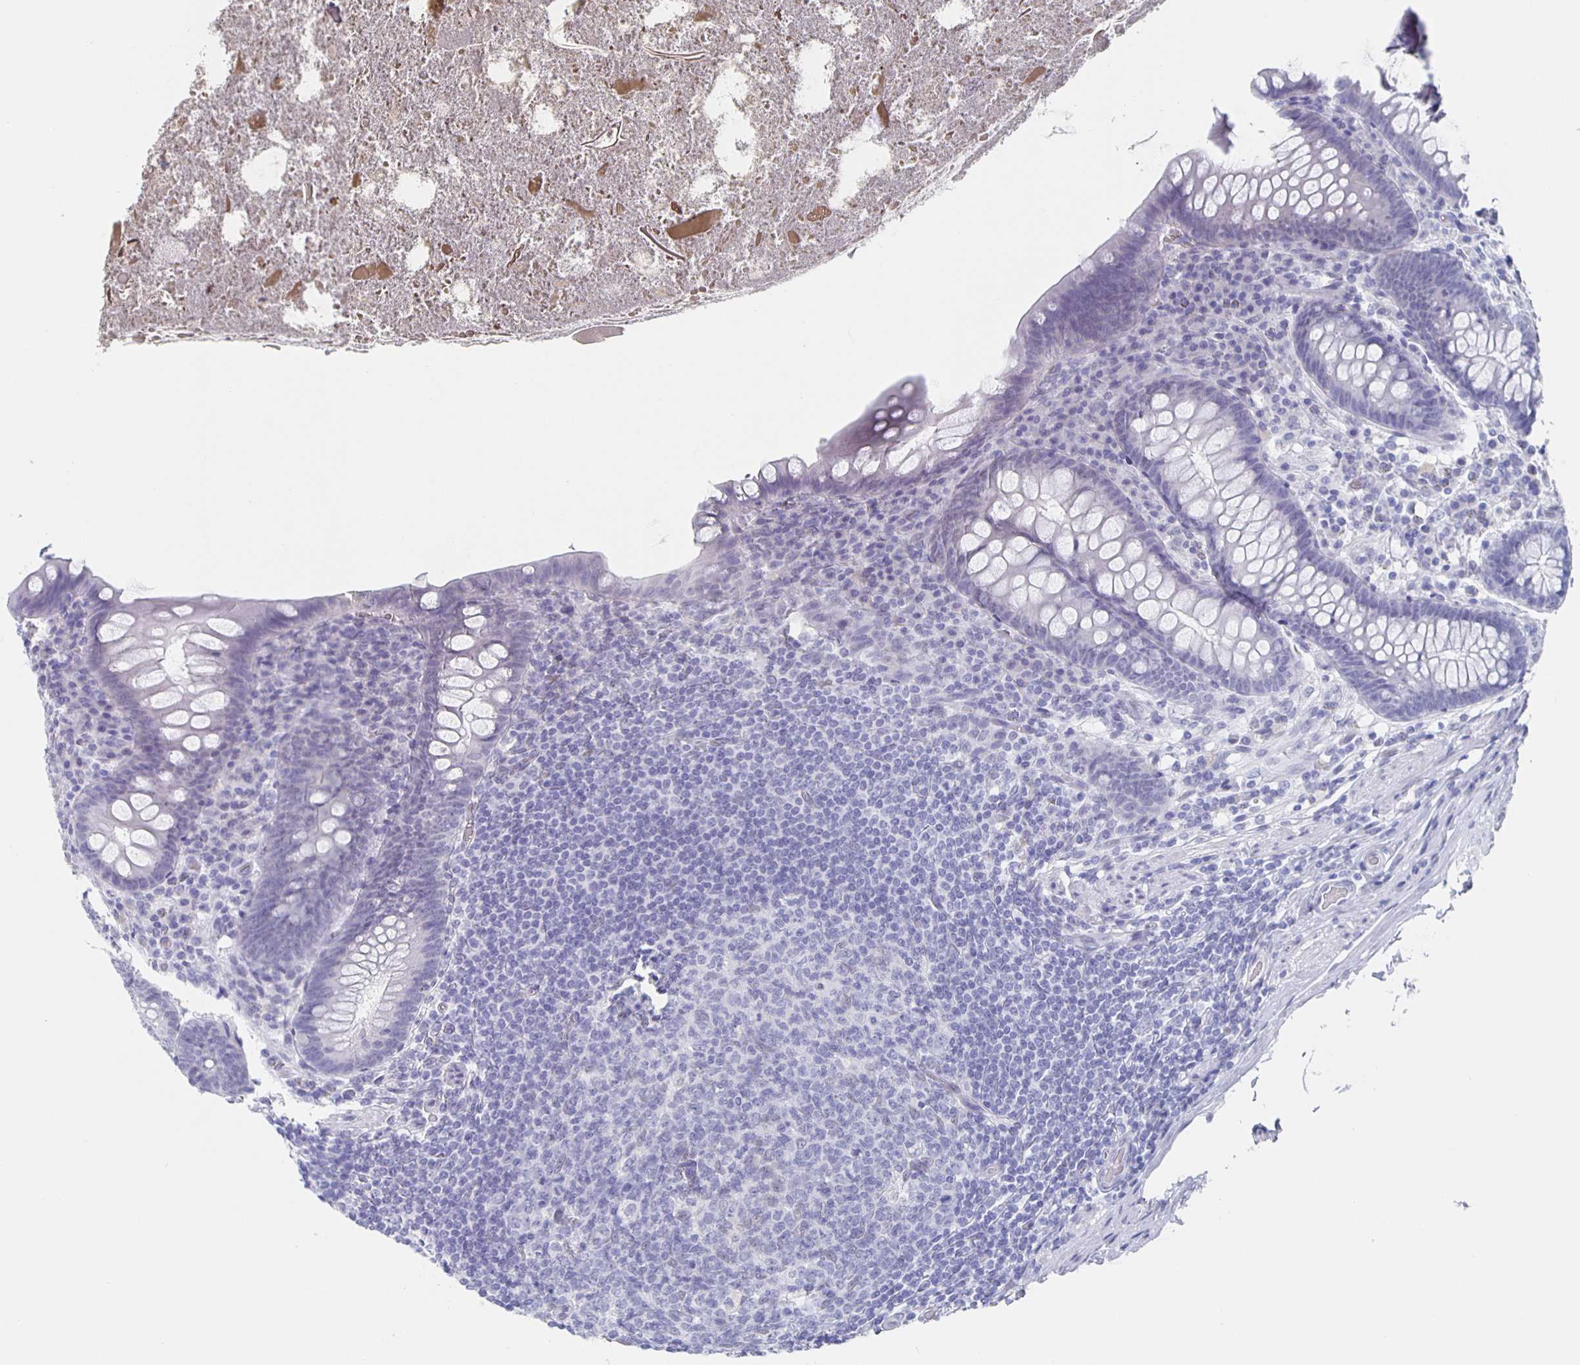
{"staining": {"intensity": "negative", "quantity": "none", "location": "none"}, "tissue": "appendix", "cell_type": "Glandular cells", "image_type": "normal", "snomed": [{"axis": "morphology", "description": "Normal tissue, NOS"}, {"axis": "topography", "description": "Appendix"}], "caption": "IHC of normal appendix reveals no expression in glandular cells.", "gene": "CCDC17", "patient": {"sex": "male", "age": 71}}